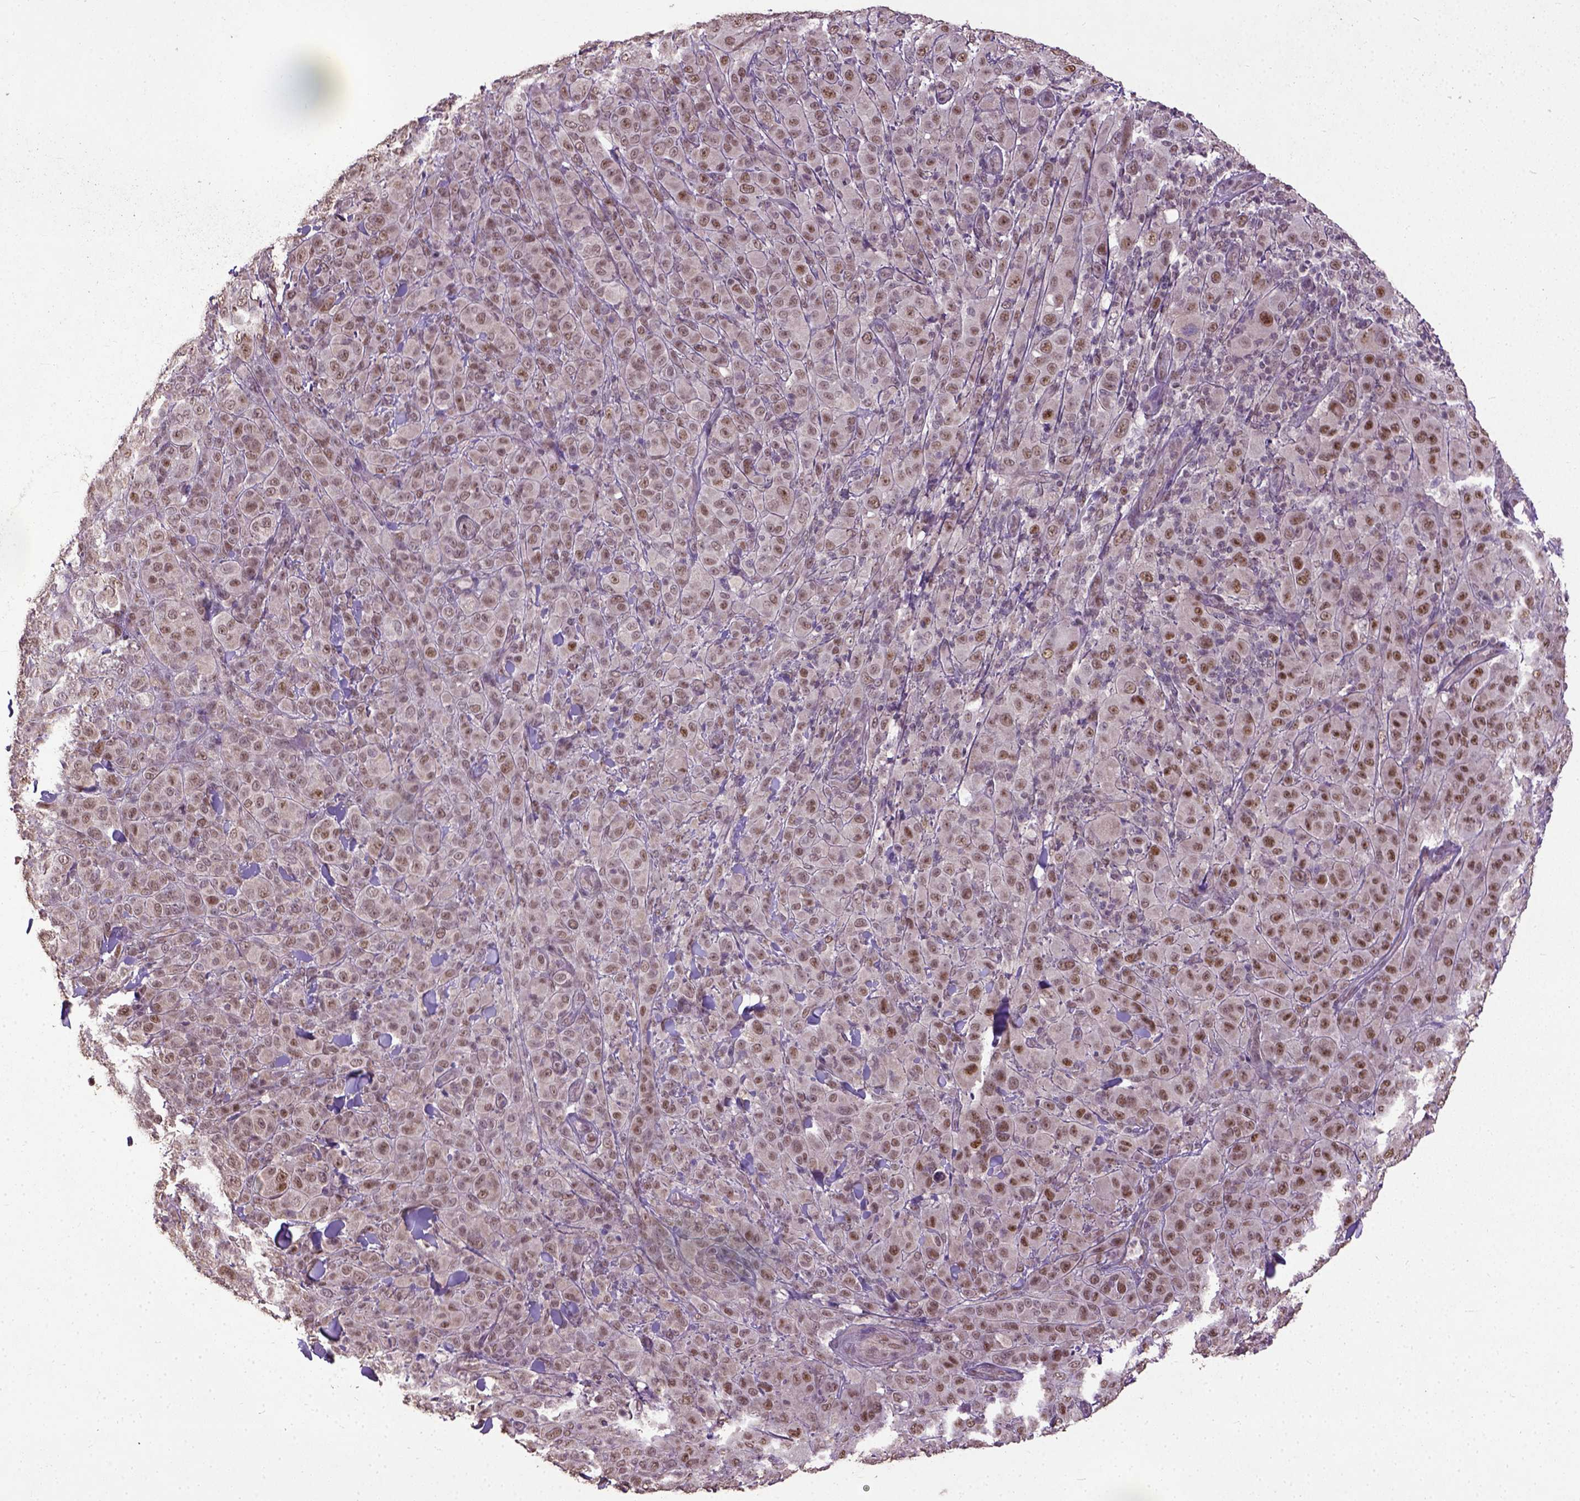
{"staining": {"intensity": "moderate", "quantity": ">75%", "location": "nuclear"}, "tissue": "melanoma", "cell_type": "Tumor cells", "image_type": "cancer", "snomed": [{"axis": "morphology", "description": "Malignant melanoma, NOS"}, {"axis": "topography", "description": "Skin"}], "caption": "Immunohistochemical staining of human melanoma demonstrates medium levels of moderate nuclear expression in about >75% of tumor cells.", "gene": "UBA3", "patient": {"sex": "female", "age": 87}}